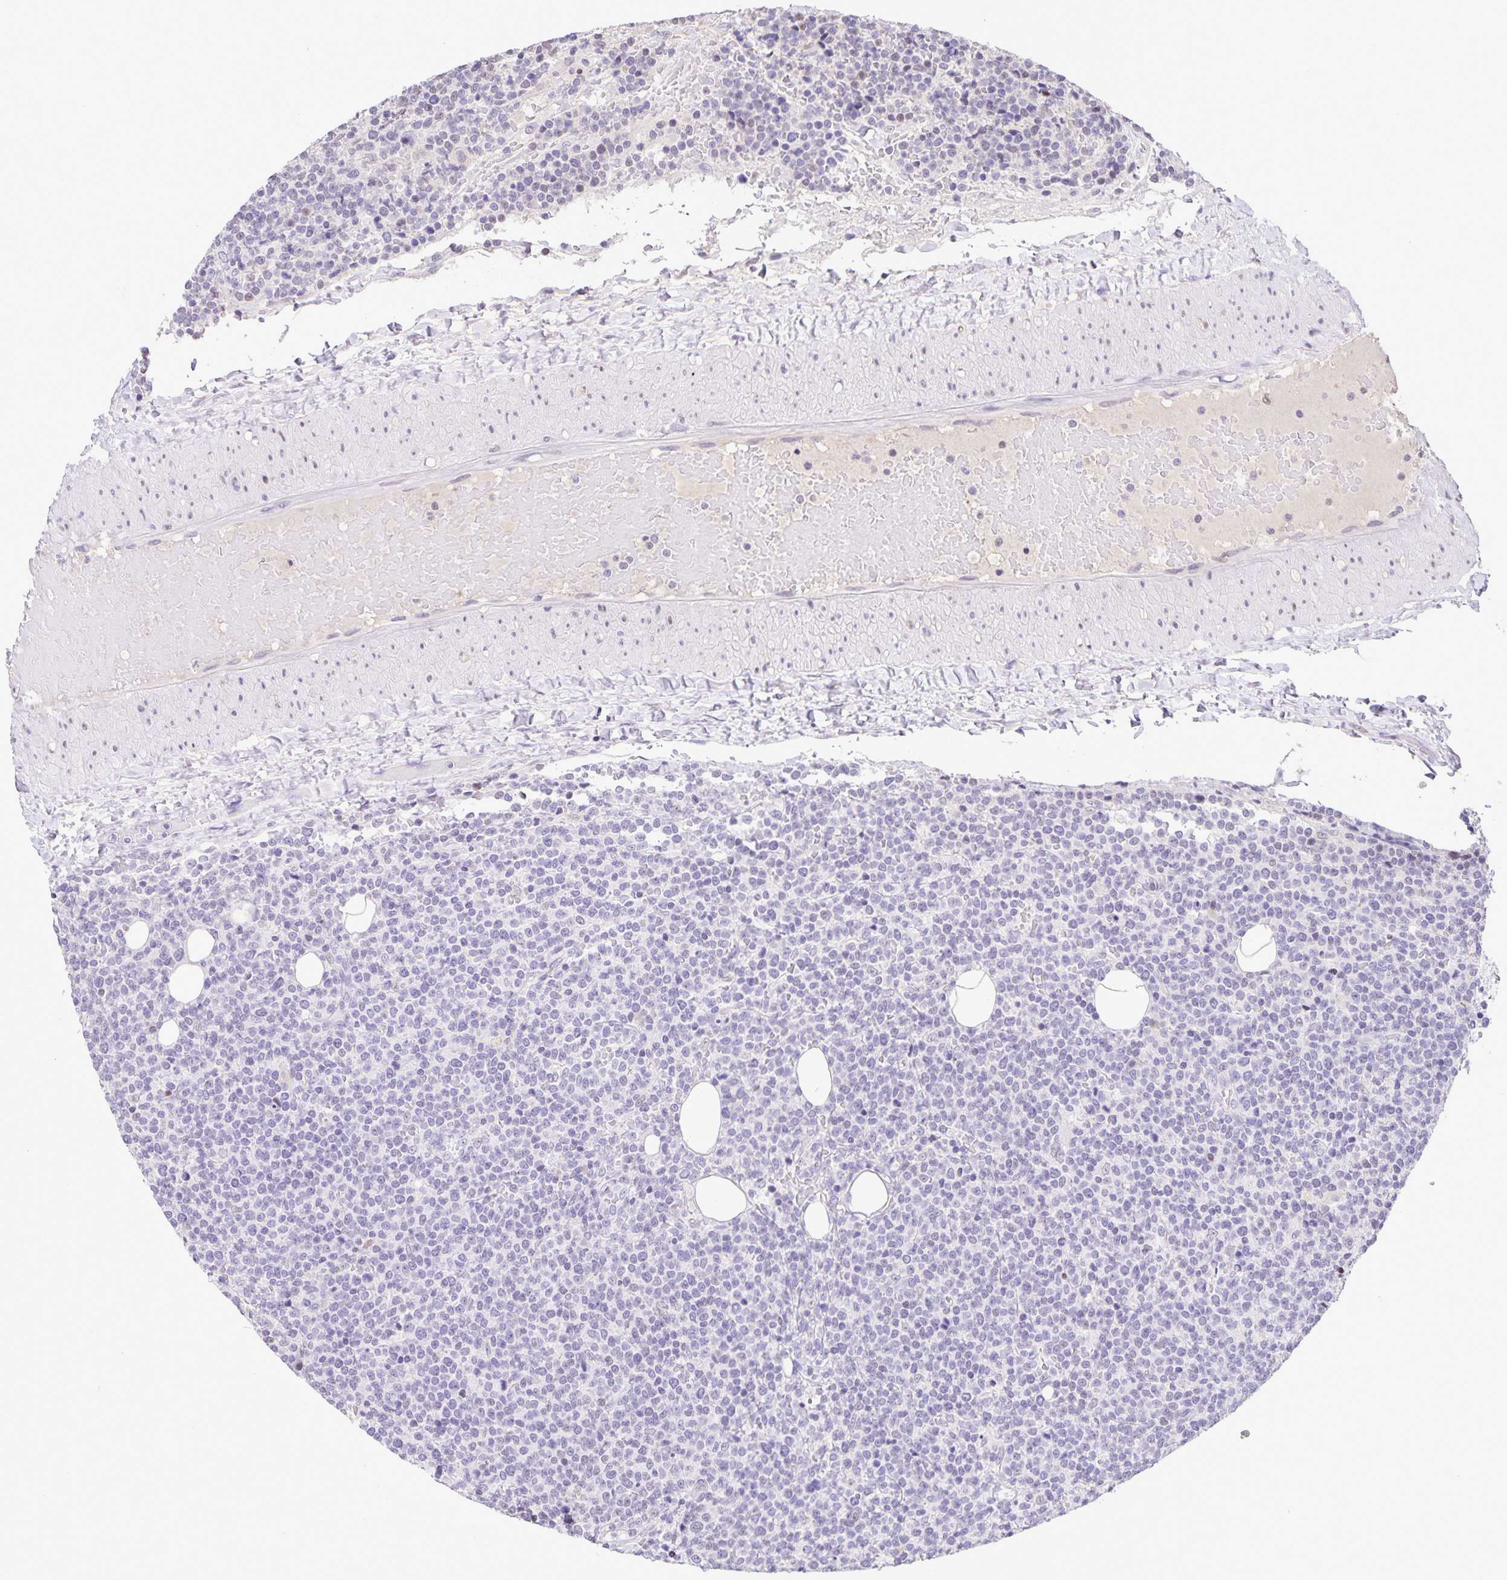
{"staining": {"intensity": "negative", "quantity": "none", "location": "none"}, "tissue": "lymphoma", "cell_type": "Tumor cells", "image_type": "cancer", "snomed": [{"axis": "morphology", "description": "Malignant lymphoma, non-Hodgkin's type, High grade"}, {"axis": "topography", "description": "Lymph node"}], "caption": "Micrograph shows no protein positivity in tumor cells of high-grade malignant lymphoma, non-Hodgkin's type tissue.", "gene": "ONECUT2", "patient": {"sex": "male", "age": 61}}